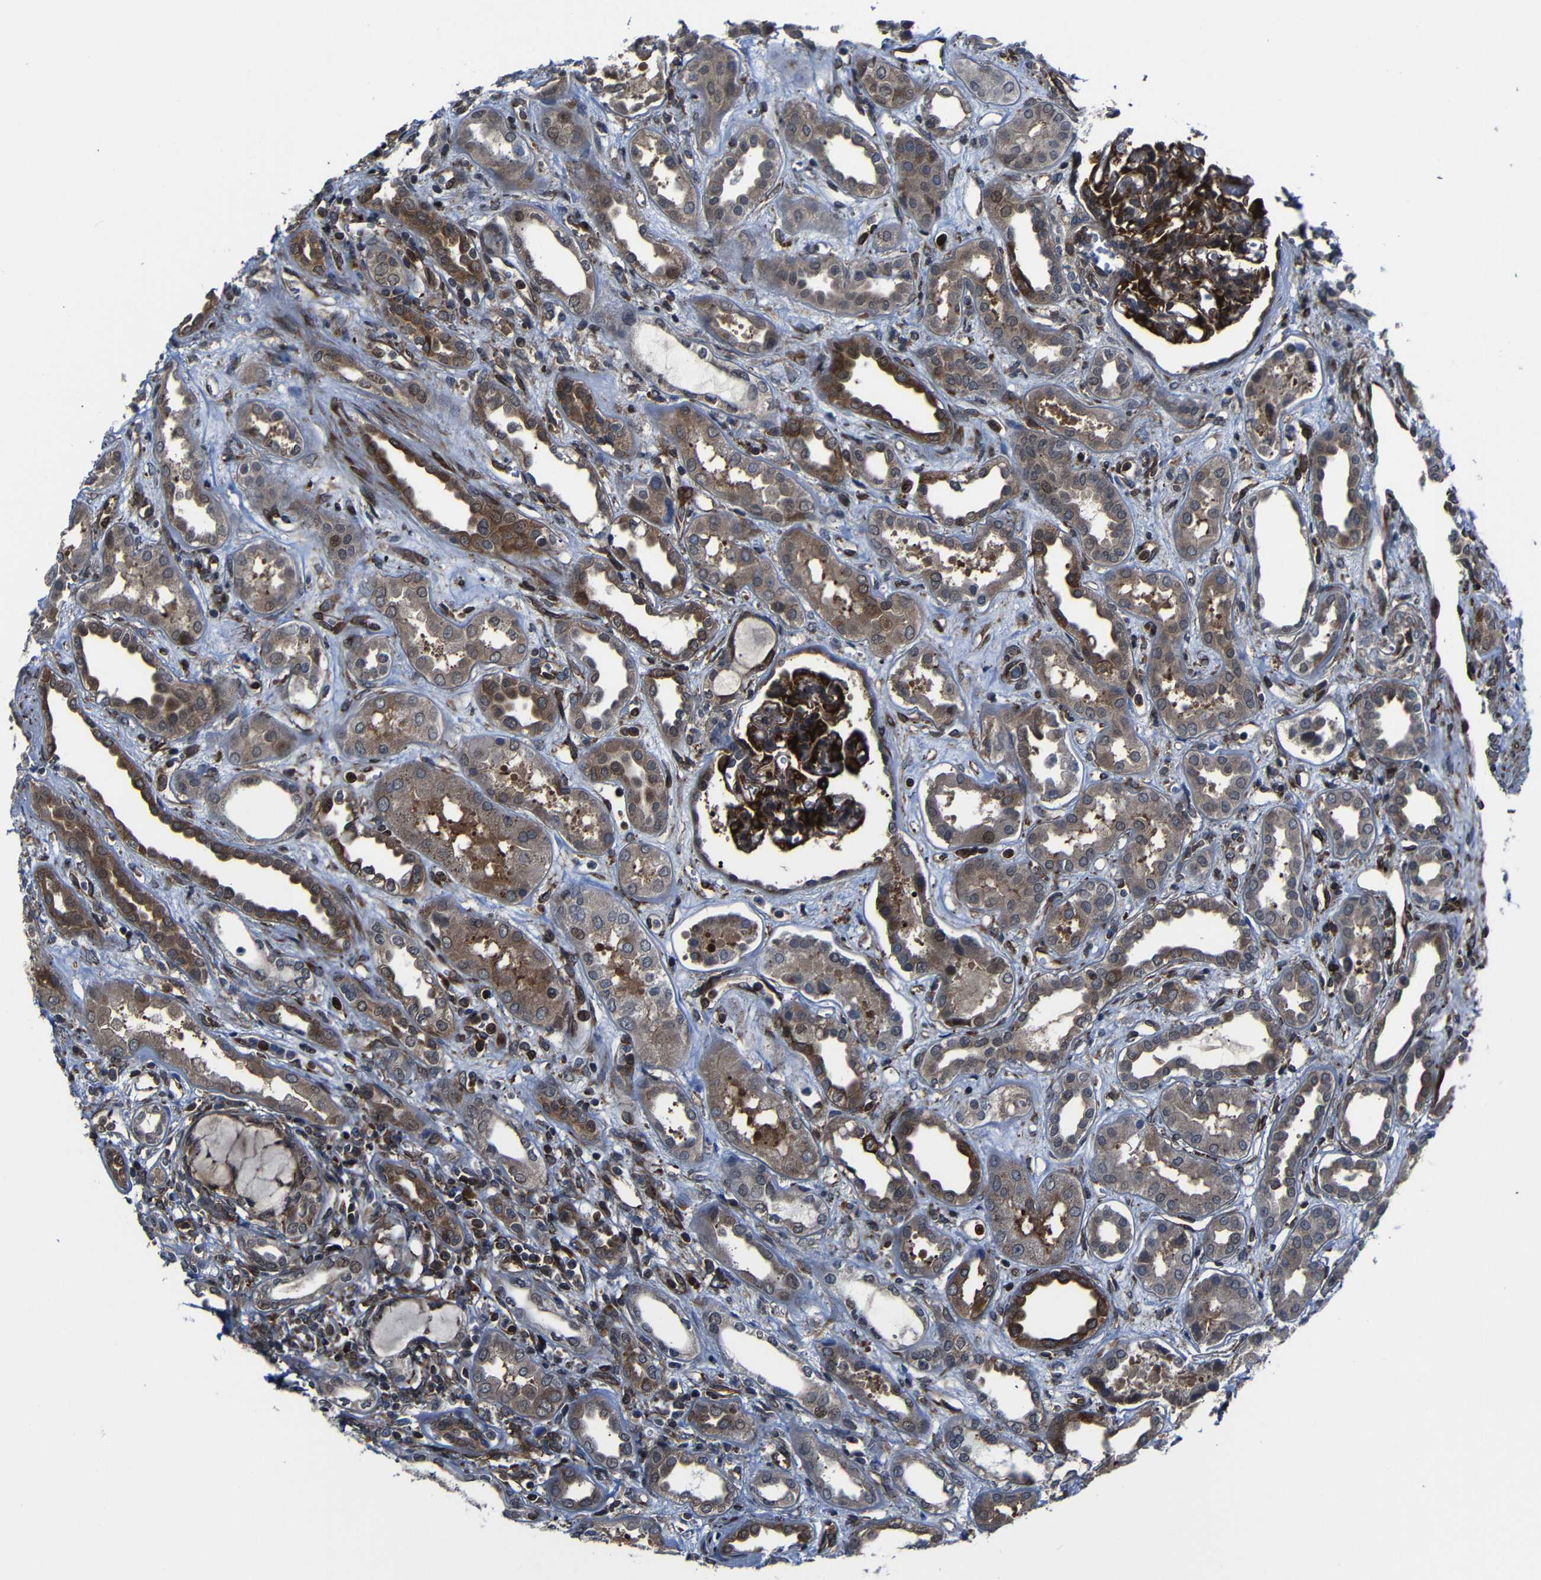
{"staining": {"intensity": "strong", "quantity": ">75%", "location": "cytoplasmic/membranous"}, "tissue": "kidney", "cell_type": "Cells in glomeruli", "image_type": "normal", "snomed": [{"axis": "morphology", "description": "Normal tissue, NOS"}, {"axis": "topography", "description": "Kidney"}], "caption": "Protein staining reveals strong cytoplasmic/membranous expression in about >75% of cells in glomeruli in normal kidney.", "gene": "KIAA0513", "patient": {"sex": "male", "age": 59}}